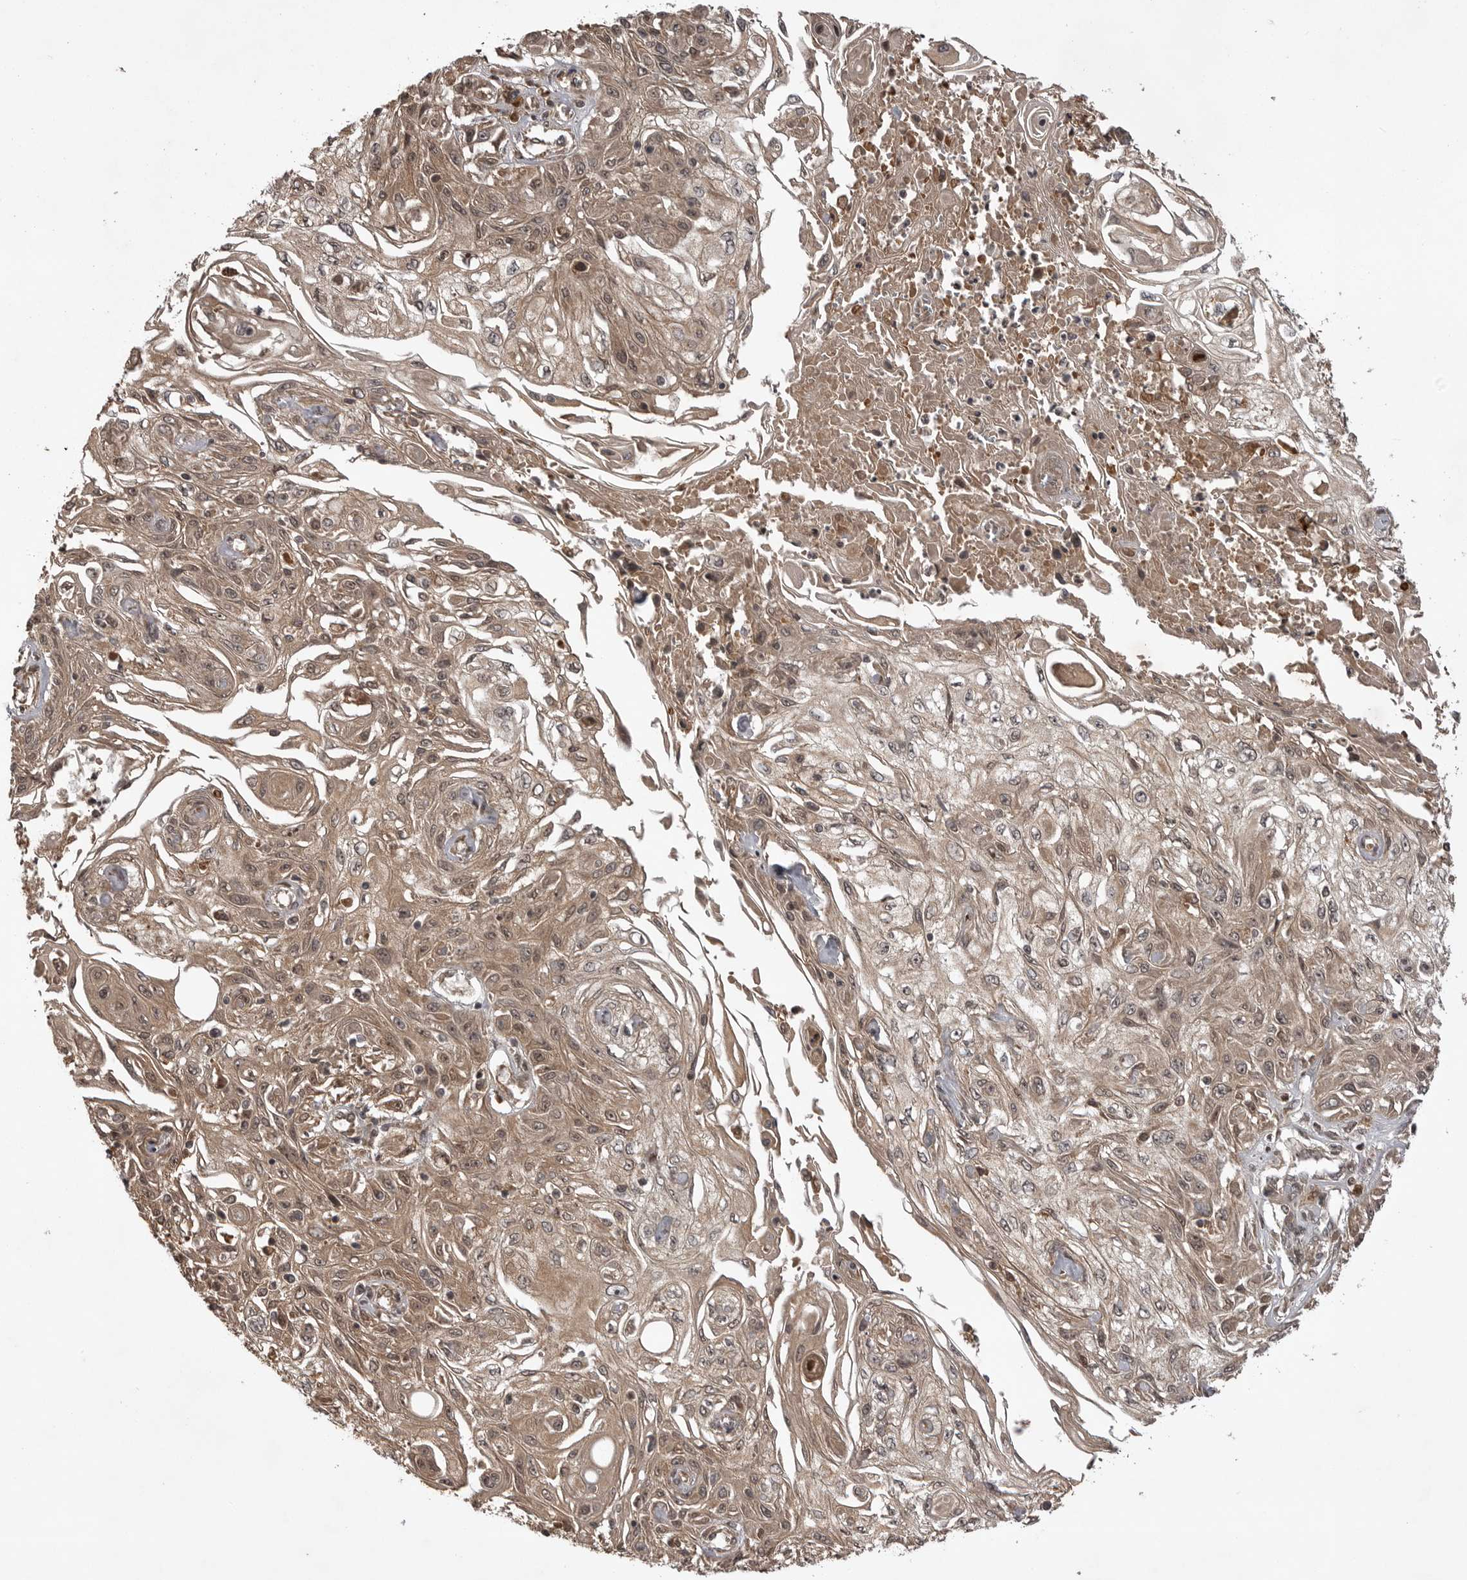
{"staining": {"intensity": "weak", "quantity": ">75%", "location": "cytoplasmic/membranous"}, "tissue": "skin cancer", "cell_type": "Tumor cells", "image_type": "cancer", "snomed": [{"axis": "morphology", "description": "Squamous cell carcinoma, NOS"}, {"axis": "morphology", "description": "Squamous cell carcinoma, metastatic, NOS"}, {"axis": "topography", "description": "Skin"}, {"axis": "topography", "description": "Lymph node"}], "caption": "Immunohistochemistry (IHC) of human squamous cell carcinoma (skin) displays low levels of weak cytoplasmic/membranous positivity in about >75% of tumor cells.", "gene": "AKAP7", "patient": {"sex": "male", "age": 75}}